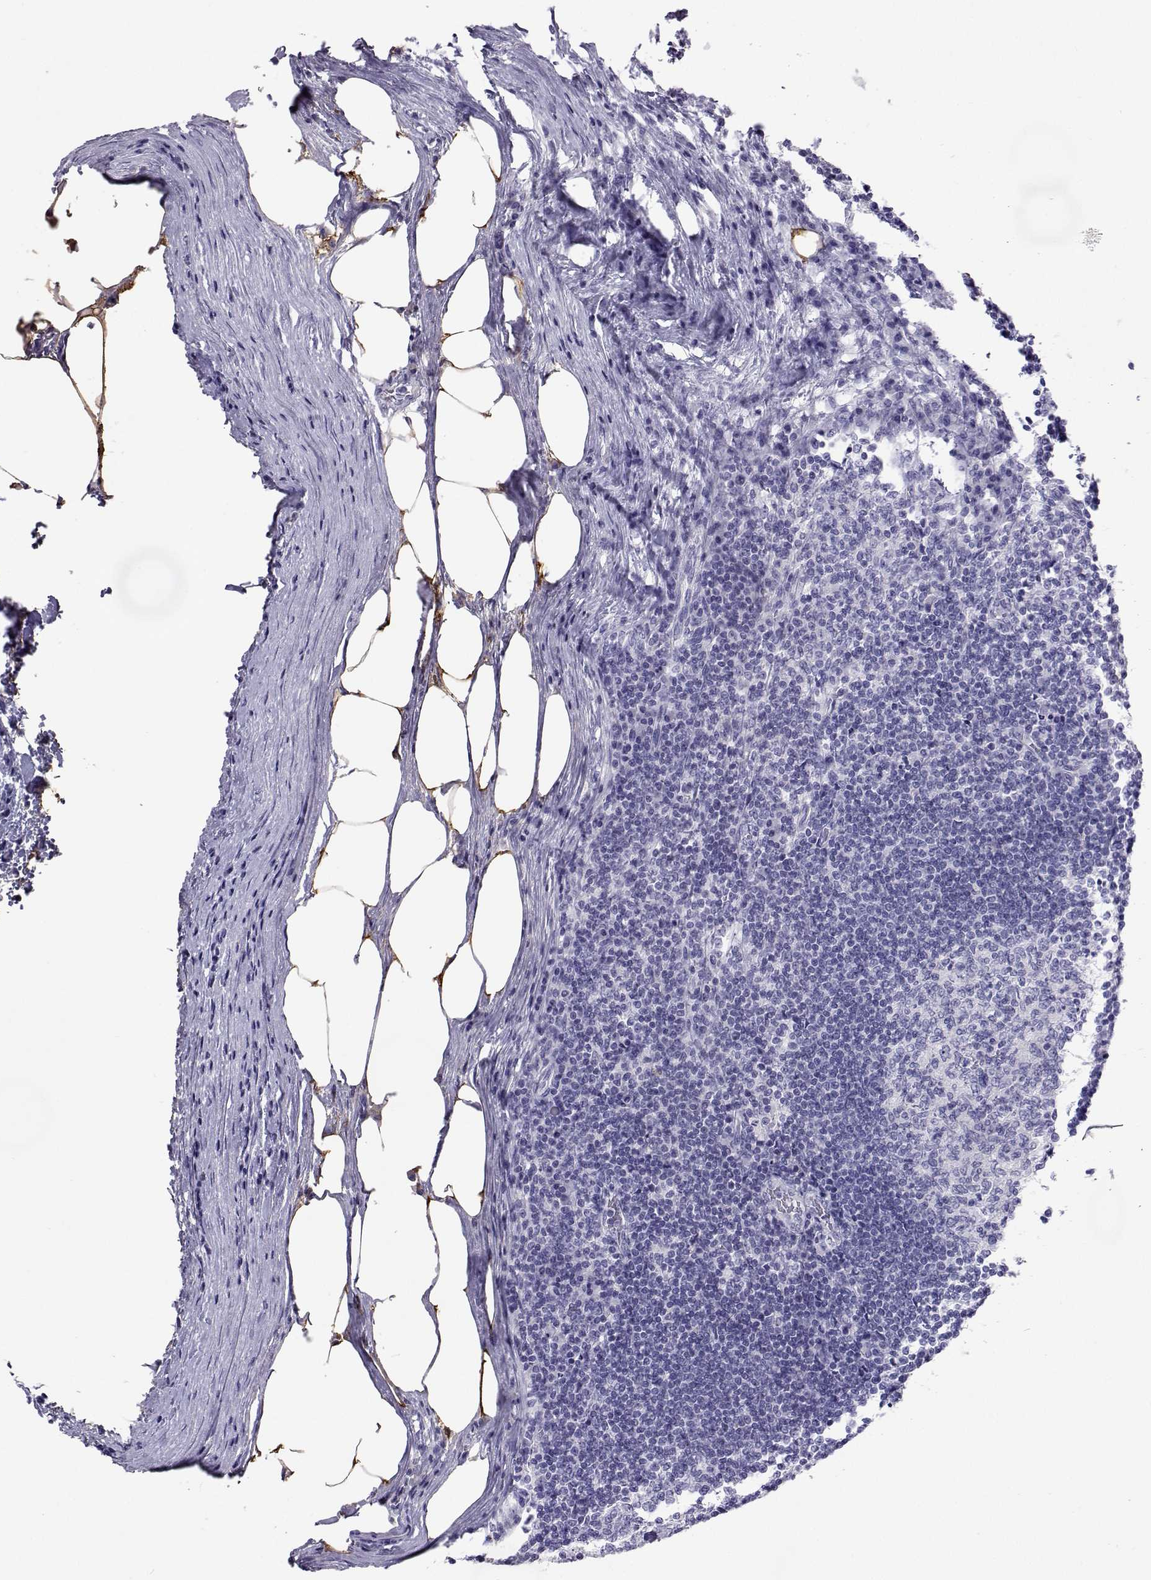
{"staining": {"intensity": "negative", "quantity": "none", "location": "none"}, "tissue": "lymph node", "cell_type": "Germinal center cells", "image_type": "normal", "snomed": [{"axis": "morphology", "description": "Normal tissue, NOS"}, {"axis": "topography", "description": "Lymph node"}], "caption": "DAB immunohistochemical staining of normal lymph node reveals no significant staining in germinal center cells.", "gene": "PLIN4", "patient": {"sex": "male", "age": 67}}